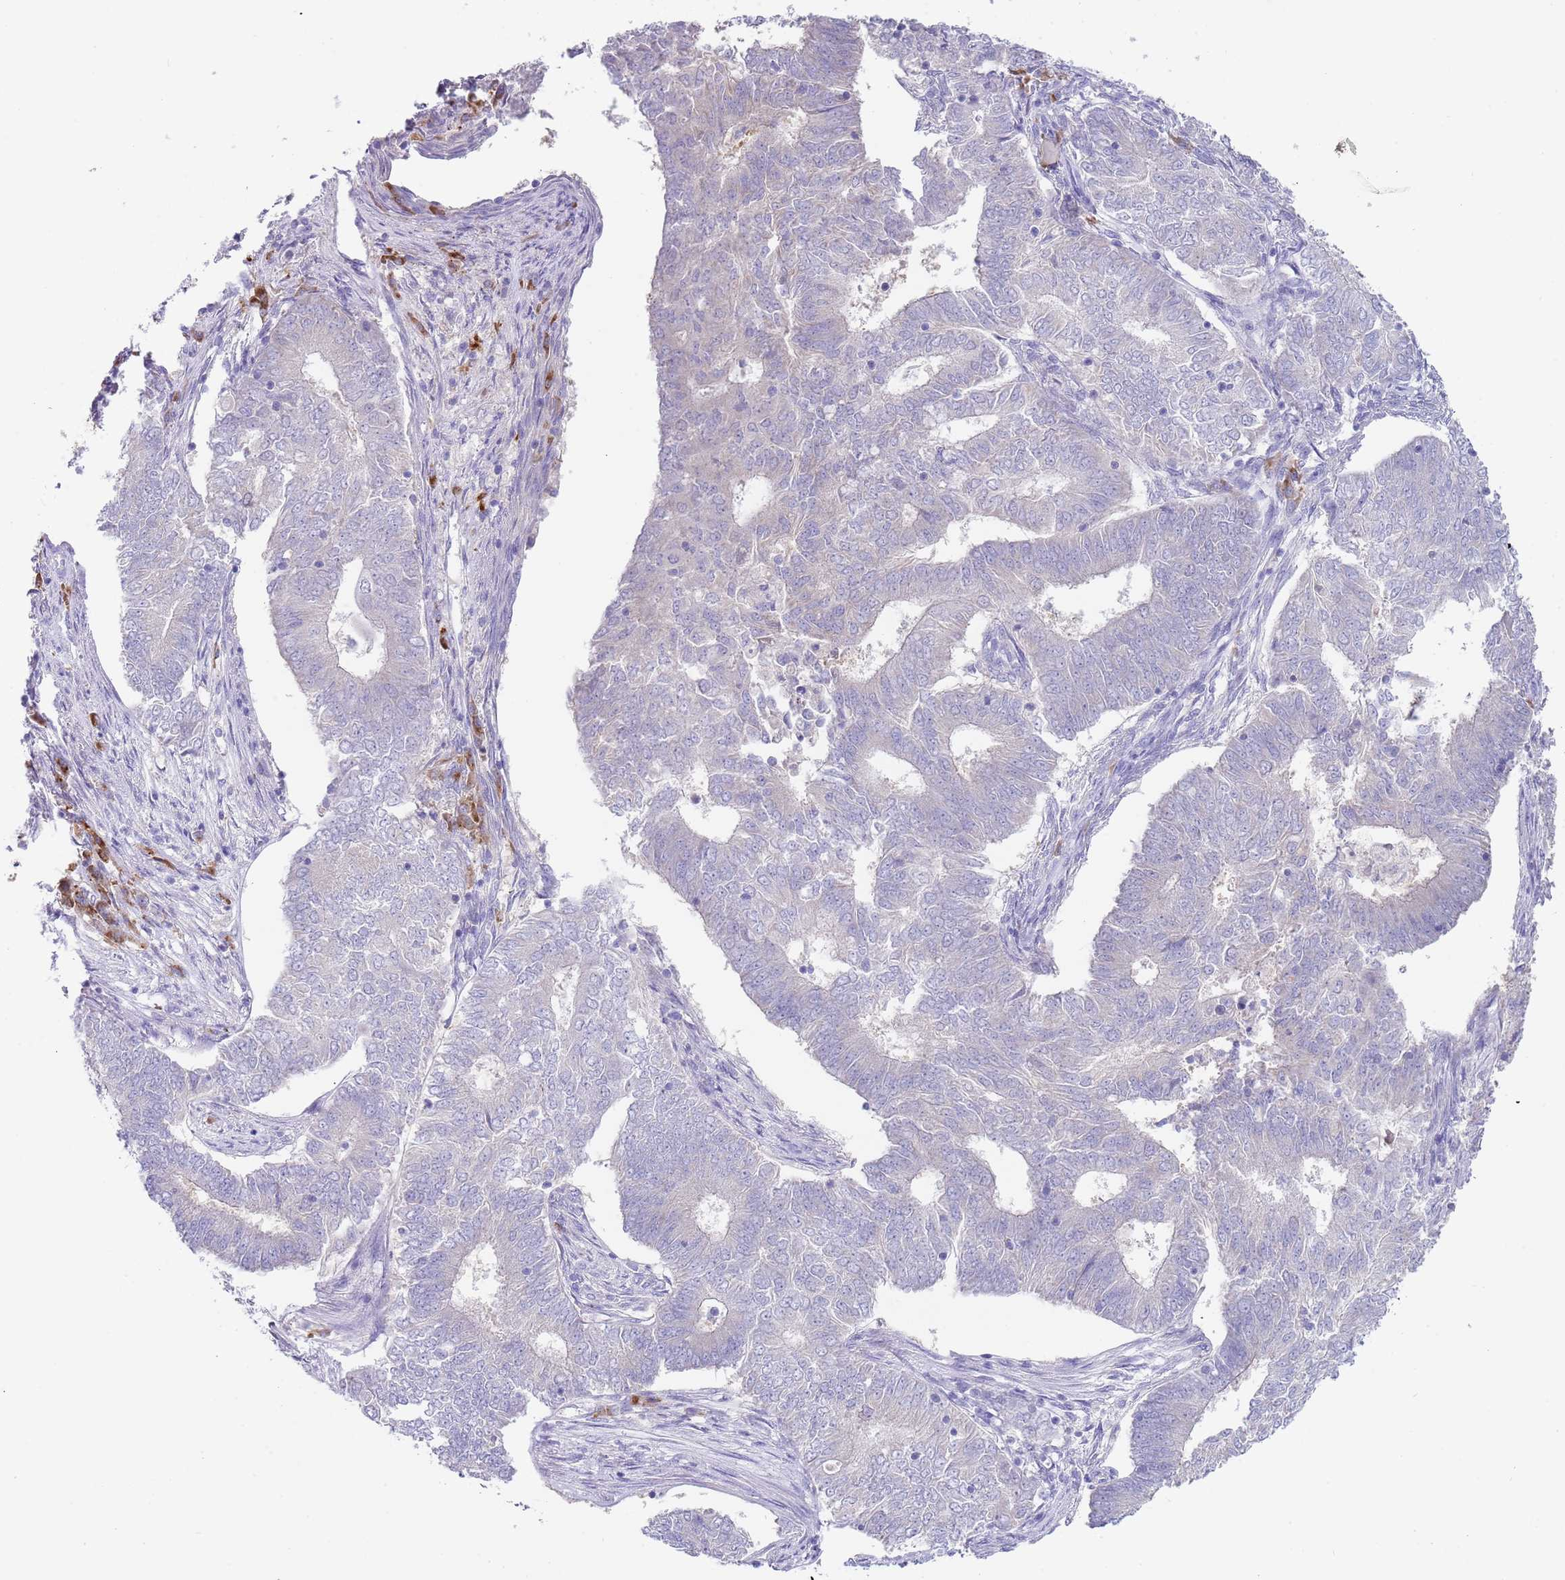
{"staining": {"intensity": "negative", "quantity": "none", "location": "none"}, "tissue": "endometrial cancer", "cell_type": "Tumor cells", "image_type": "cancer", "snomed": [{"axis": "morphology", "description": "Adenocarcinoma, NOS"}, {"axis": "topography", "description": "Endometrium"}], "caption": "This image is of adenocarcinoma (endometrial) stained with immunohistochemistry to label a protein in brown with the nuclei are counter-stained blue. There is no expression in tumor cells.", "gene": "TYW1", "patient": {"sex": "female", "age": 62}}